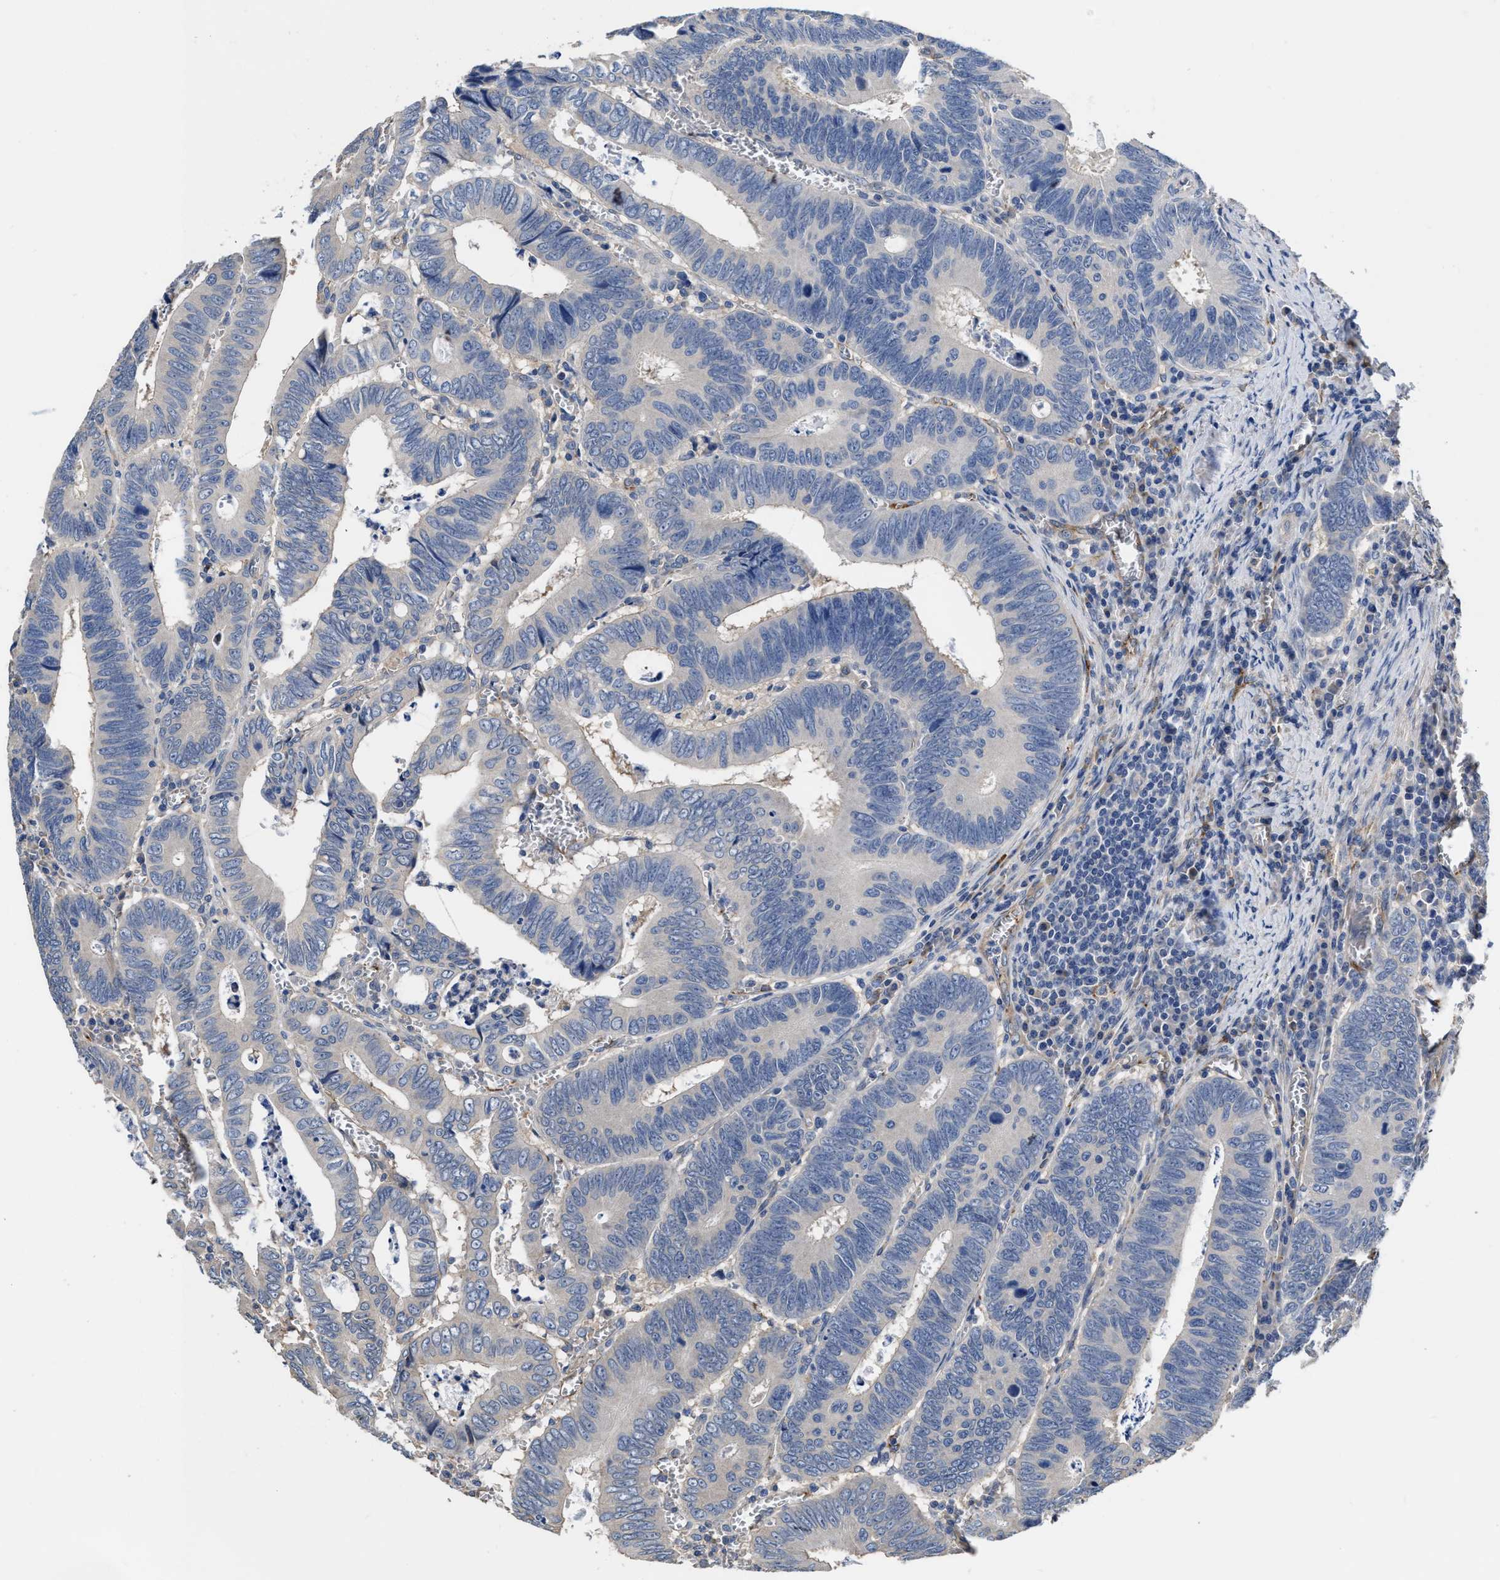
{"staining": {"intensity": "negative", "quantity": "none", "location": "none"}, "tissue": "colorectal cancer", "cell_type": "Tumor cells", "image_type": "cancer", "snomed": [{"axis": "morphology", "description": "Inflammation, NOS"}, {"axis": "morphology", "description": "Adenocarcinoma, NOS"}, {"axis": "topography", "description": "Colon"}], "caption": "An immunohistochemistry (IHC) photomicrograph of adenocarcinoma (colorectal) is shown. There is no staining in tumor cells of adenocarcinoma (colorectal).", "gene": "C22orf42", "patient": {"sex": "male", "age": 72}}